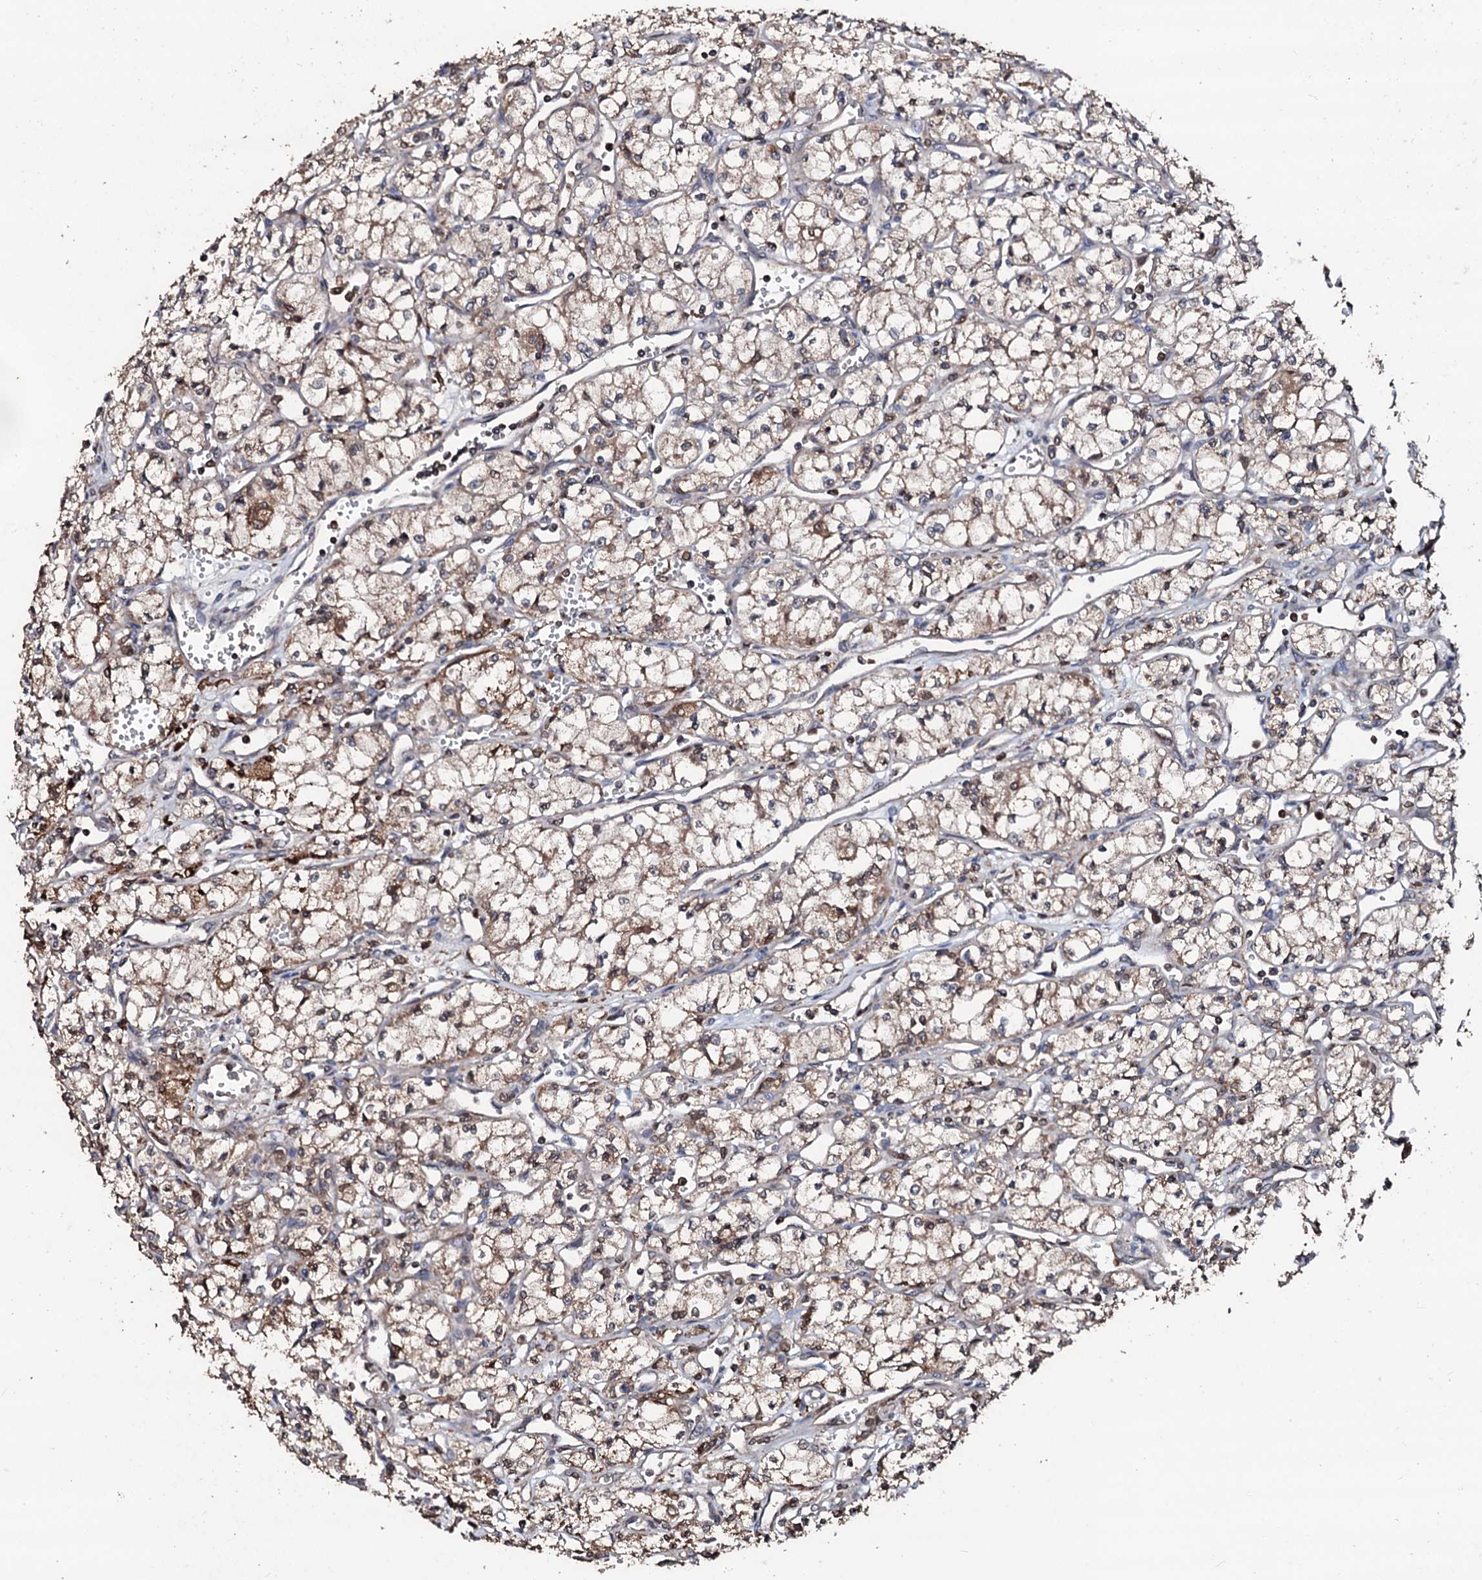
{"staining": {"intensity": "moderate", "quantity": ">75%", "location": "cytoplasmic/membranous"}, "tissue": "renal cancer", "cell_type": "Tumor cells", "image_type": "cancer", "snomed": [{"axis": "morphology", "description": "Adenocarcinoma, NOS"}, {"axis": "topography", "description": "Kidney"}], "caption": "The immunohistochemical stain highlights moderate cytoplasmic/membranous staining in tumor cells of renal adenocarcinoma tissue.", "gene": "SDHAF2", "patient": {"sex": "male", "age": 59}}